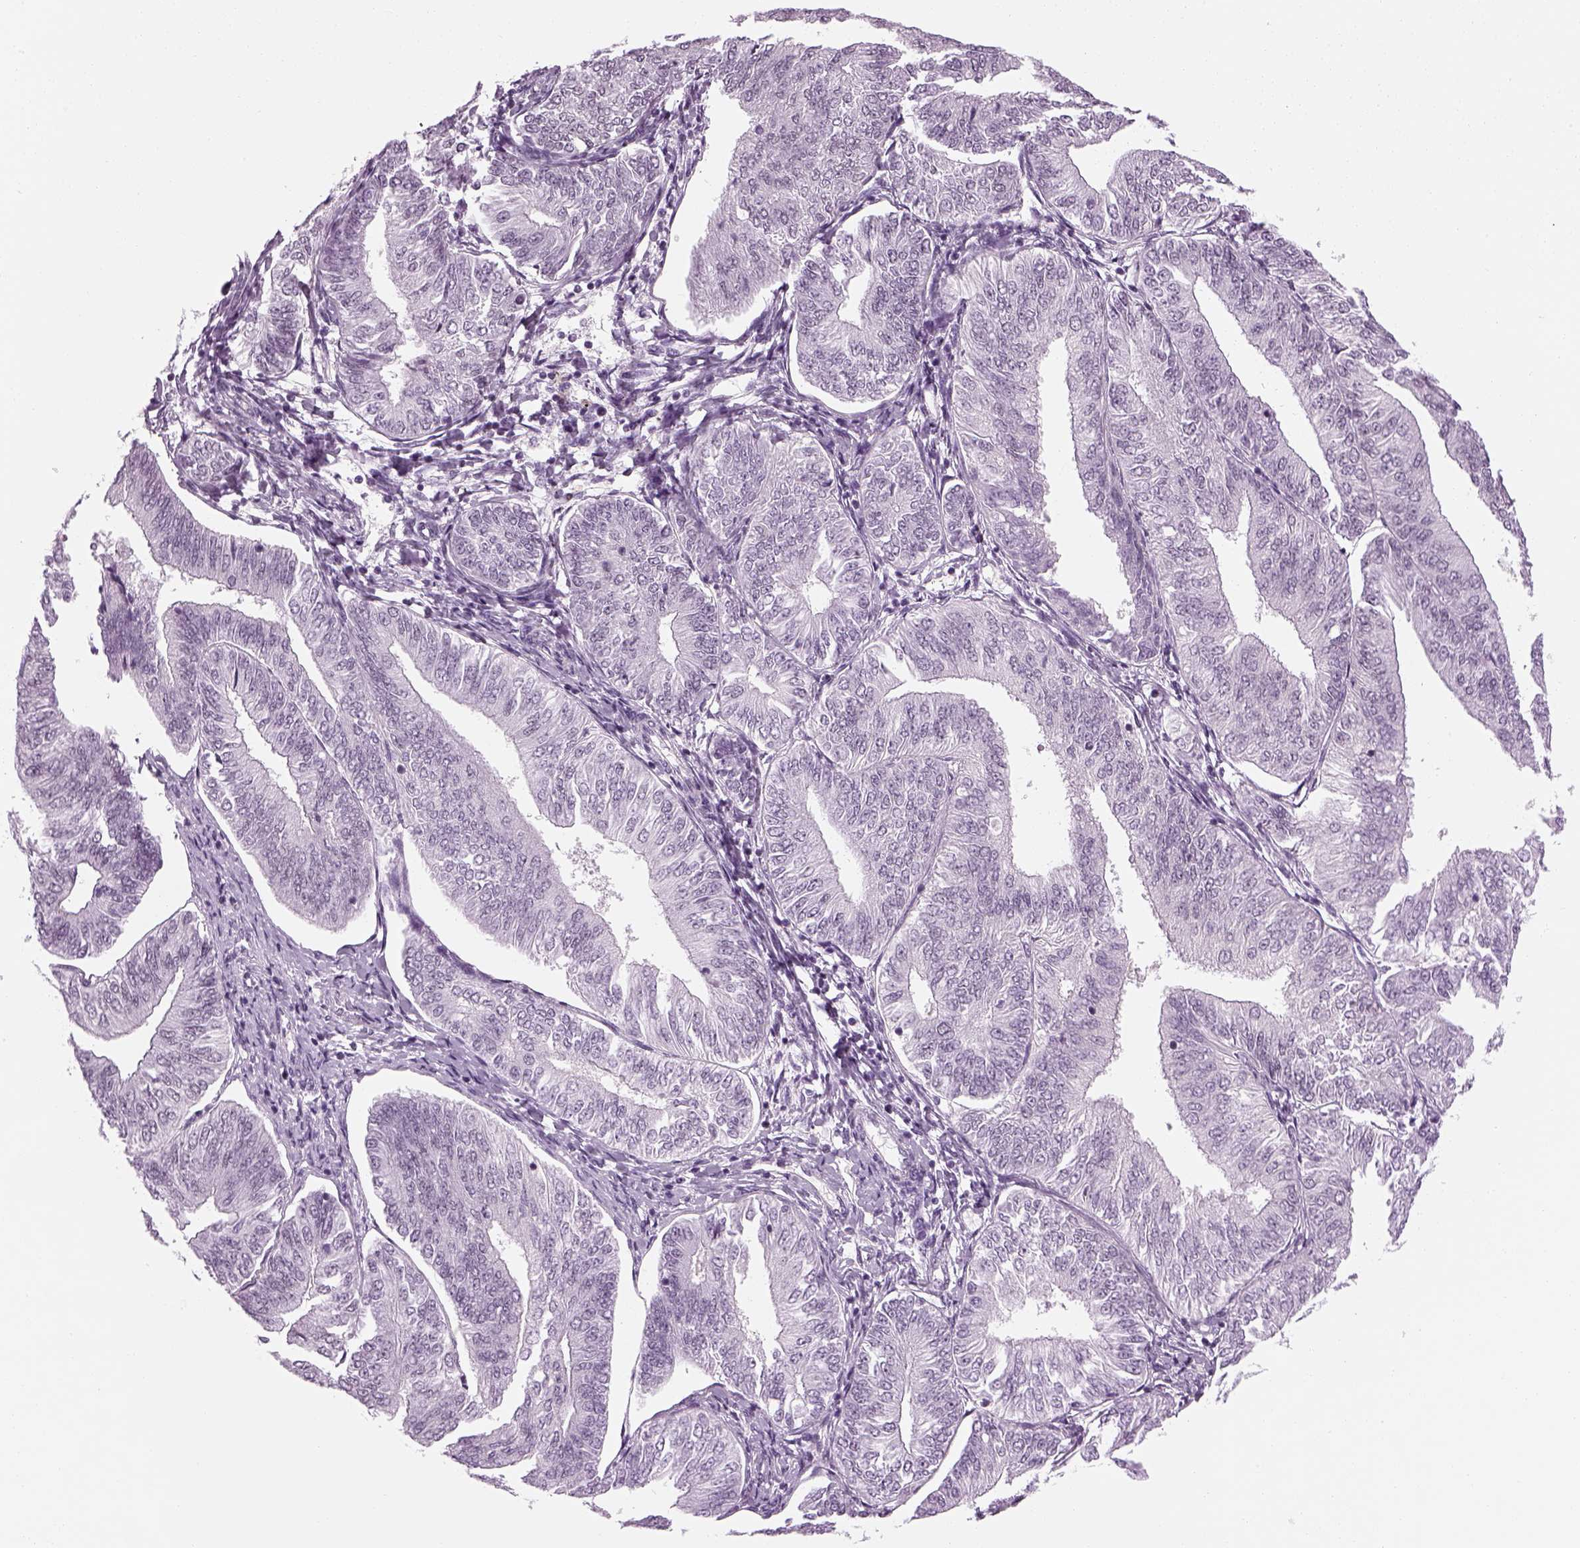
{"staining": {"intensity": "negative", "quantity": "none", "location": "none"}, "tissue": "endometrial cancer", "cell_type": "Tumor cells", "image_type": "cancer", "snomed": [{"axis": "morphology", "description": "Adenocarcinoma, NOS"}, {"axis": "topography", "description": "Endometrium"}], "caption": "Immunohistochemical staining of human endometrial adenocarcinoma exhibits no significant staining in tumor cells.", "gene": "KCNG2", "patient": {"sex": "female", "age": 58}}